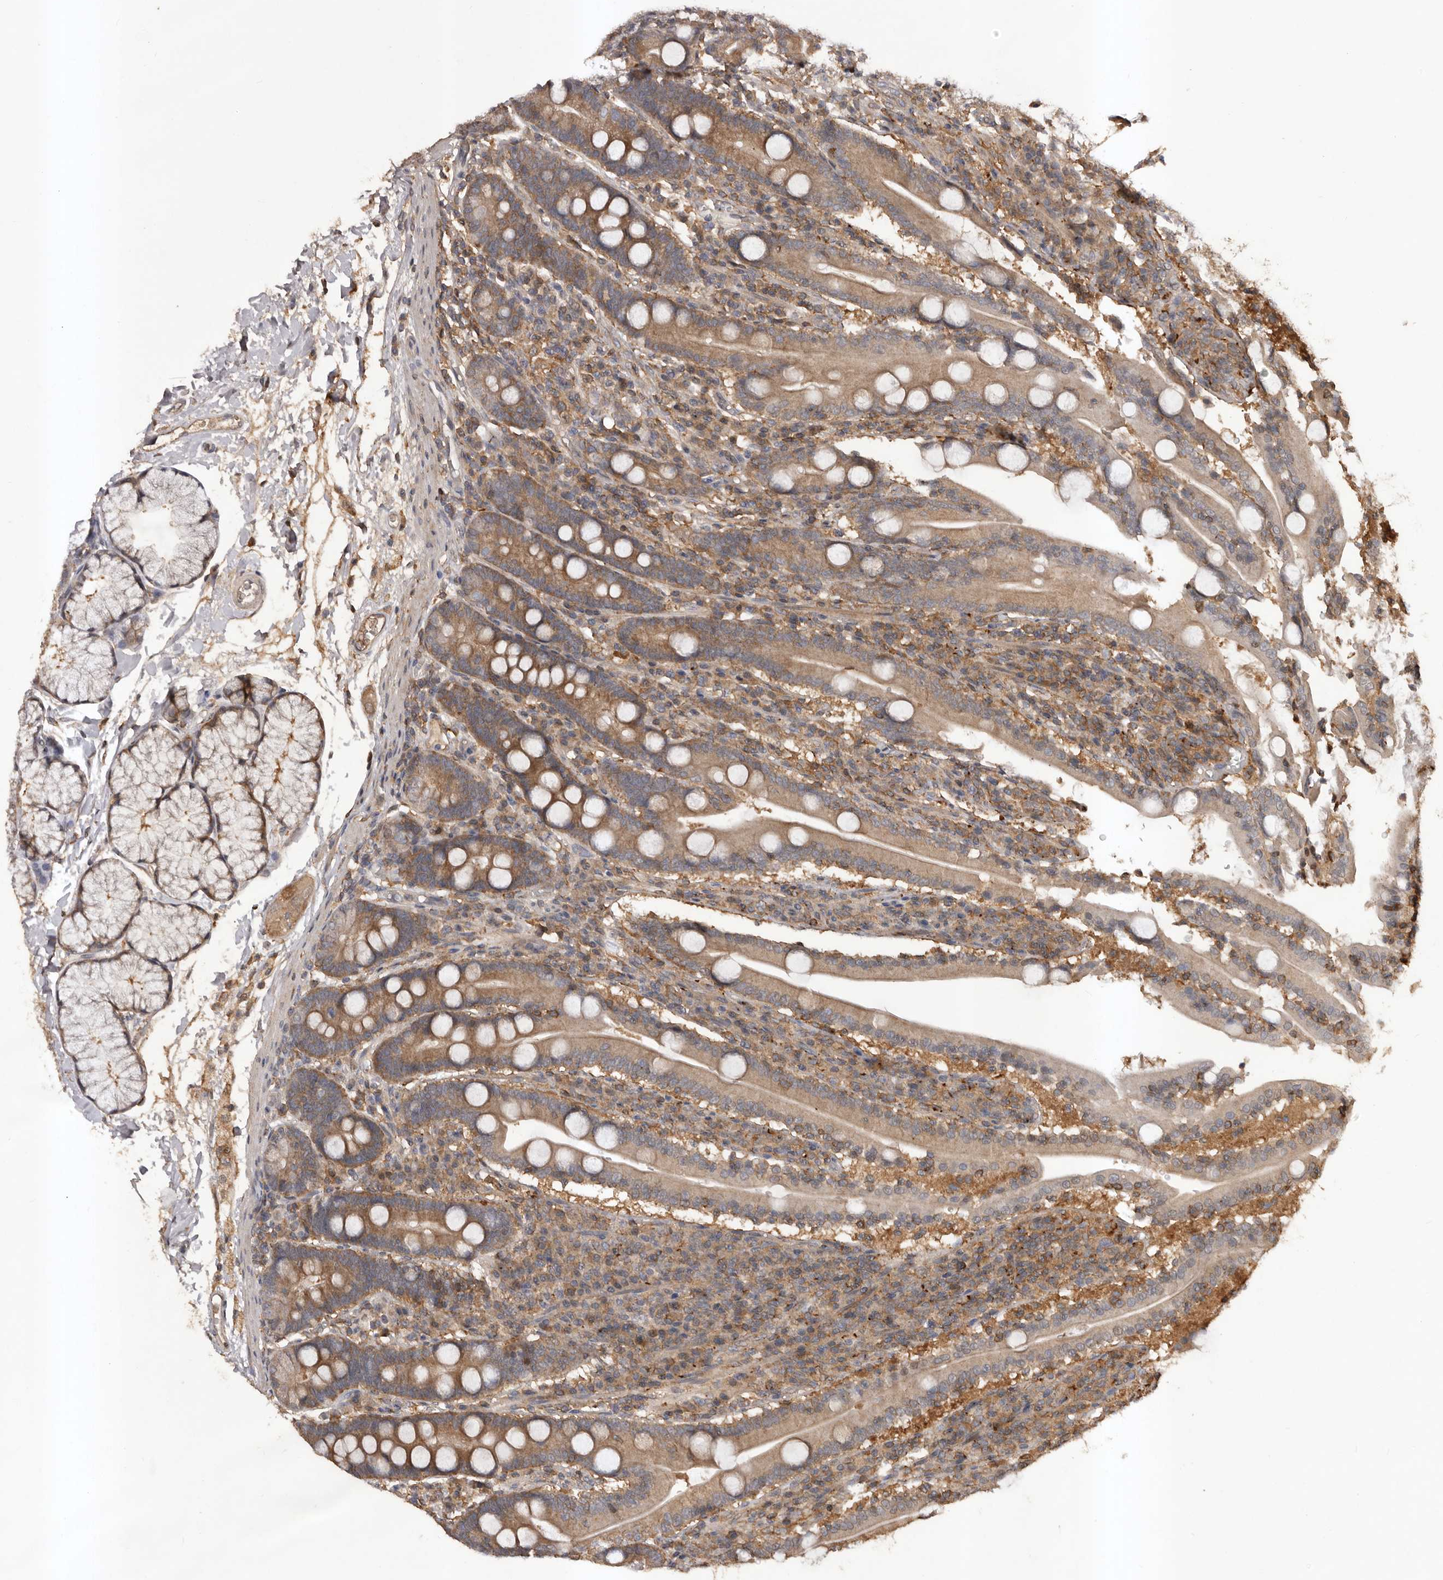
{"staining": {"intensity": "moderate", "quantity": ">75%", "location": "cytoplasmic/membranous"}, "tissue": "duodenum", "cell_type": "Glandular cells", "image_type": "normal", "snomed": [{"axis": "morphology", "description": "Normal tissue, NOS"}, {"axis": "topography", "description": "Duodenum"}], "caption": "Immunohistochemistry (IHC) (DAB) staining of benign duodenum shows moderate cytoplasmic/membranous protein expression in about >75% of glandular cells.", "gene": "SLC22A3", "patient": {"sex": "male", "age": 35}}